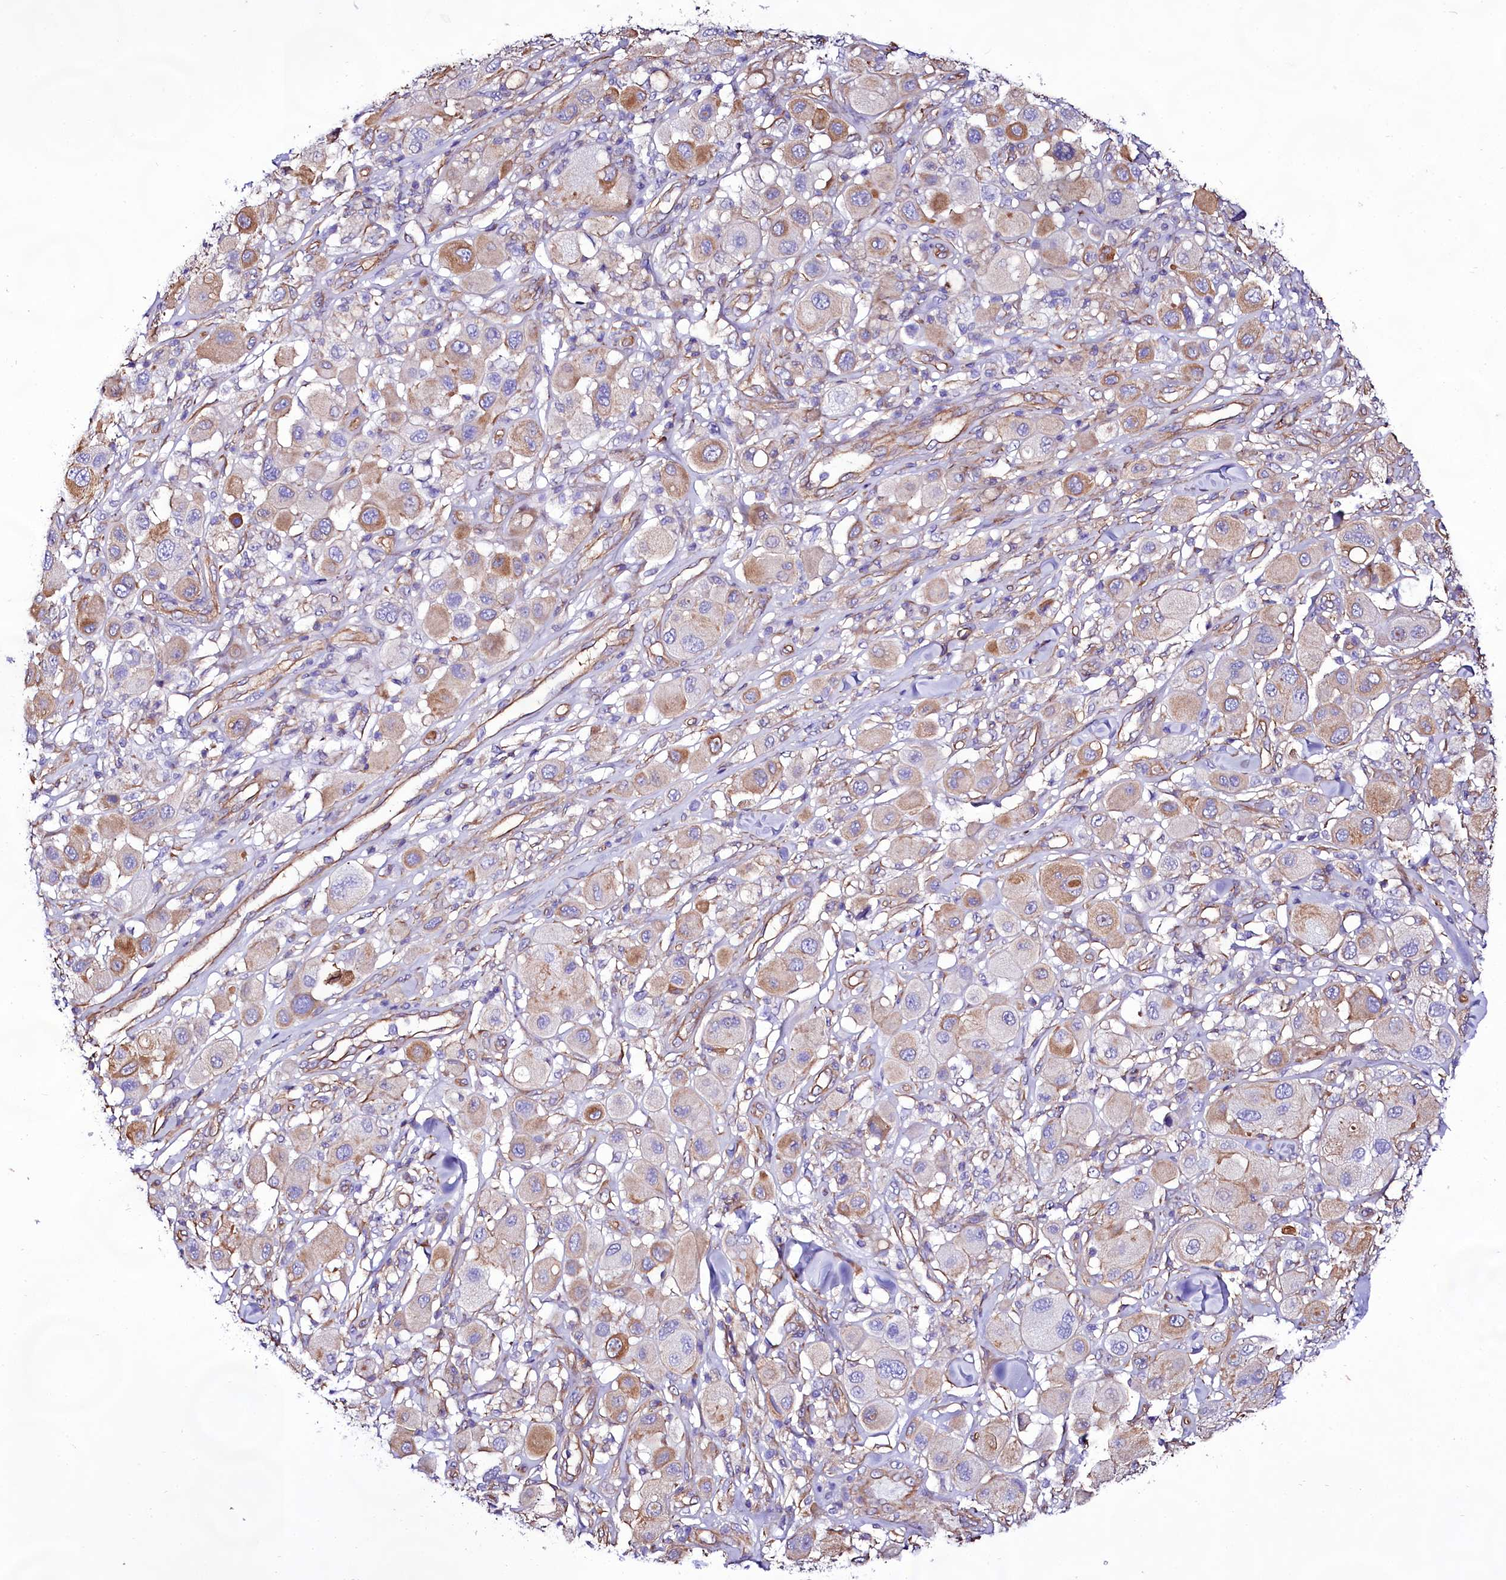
{"staining": {"intensity": "moderate", "quantity": "<25%", "location": "cytoplasmic/membranous"}, "tissue": "melanoma", "cell_type": "Tumor cells", "image_type": "cancer", "snomed": [{"axis": "morphology", "description": "Malignant melanoma, Metastatic site"}, {"axis": "topography", "description": "Skin"}], "caption": "Approximately <25% of tumor cells in melanoma show moderate cytoplasmic/membranous protein expression as visualized by brown immunohistochemical staining.", "gene": "CD99", "patient": {"sex": "male", "age": 41}}